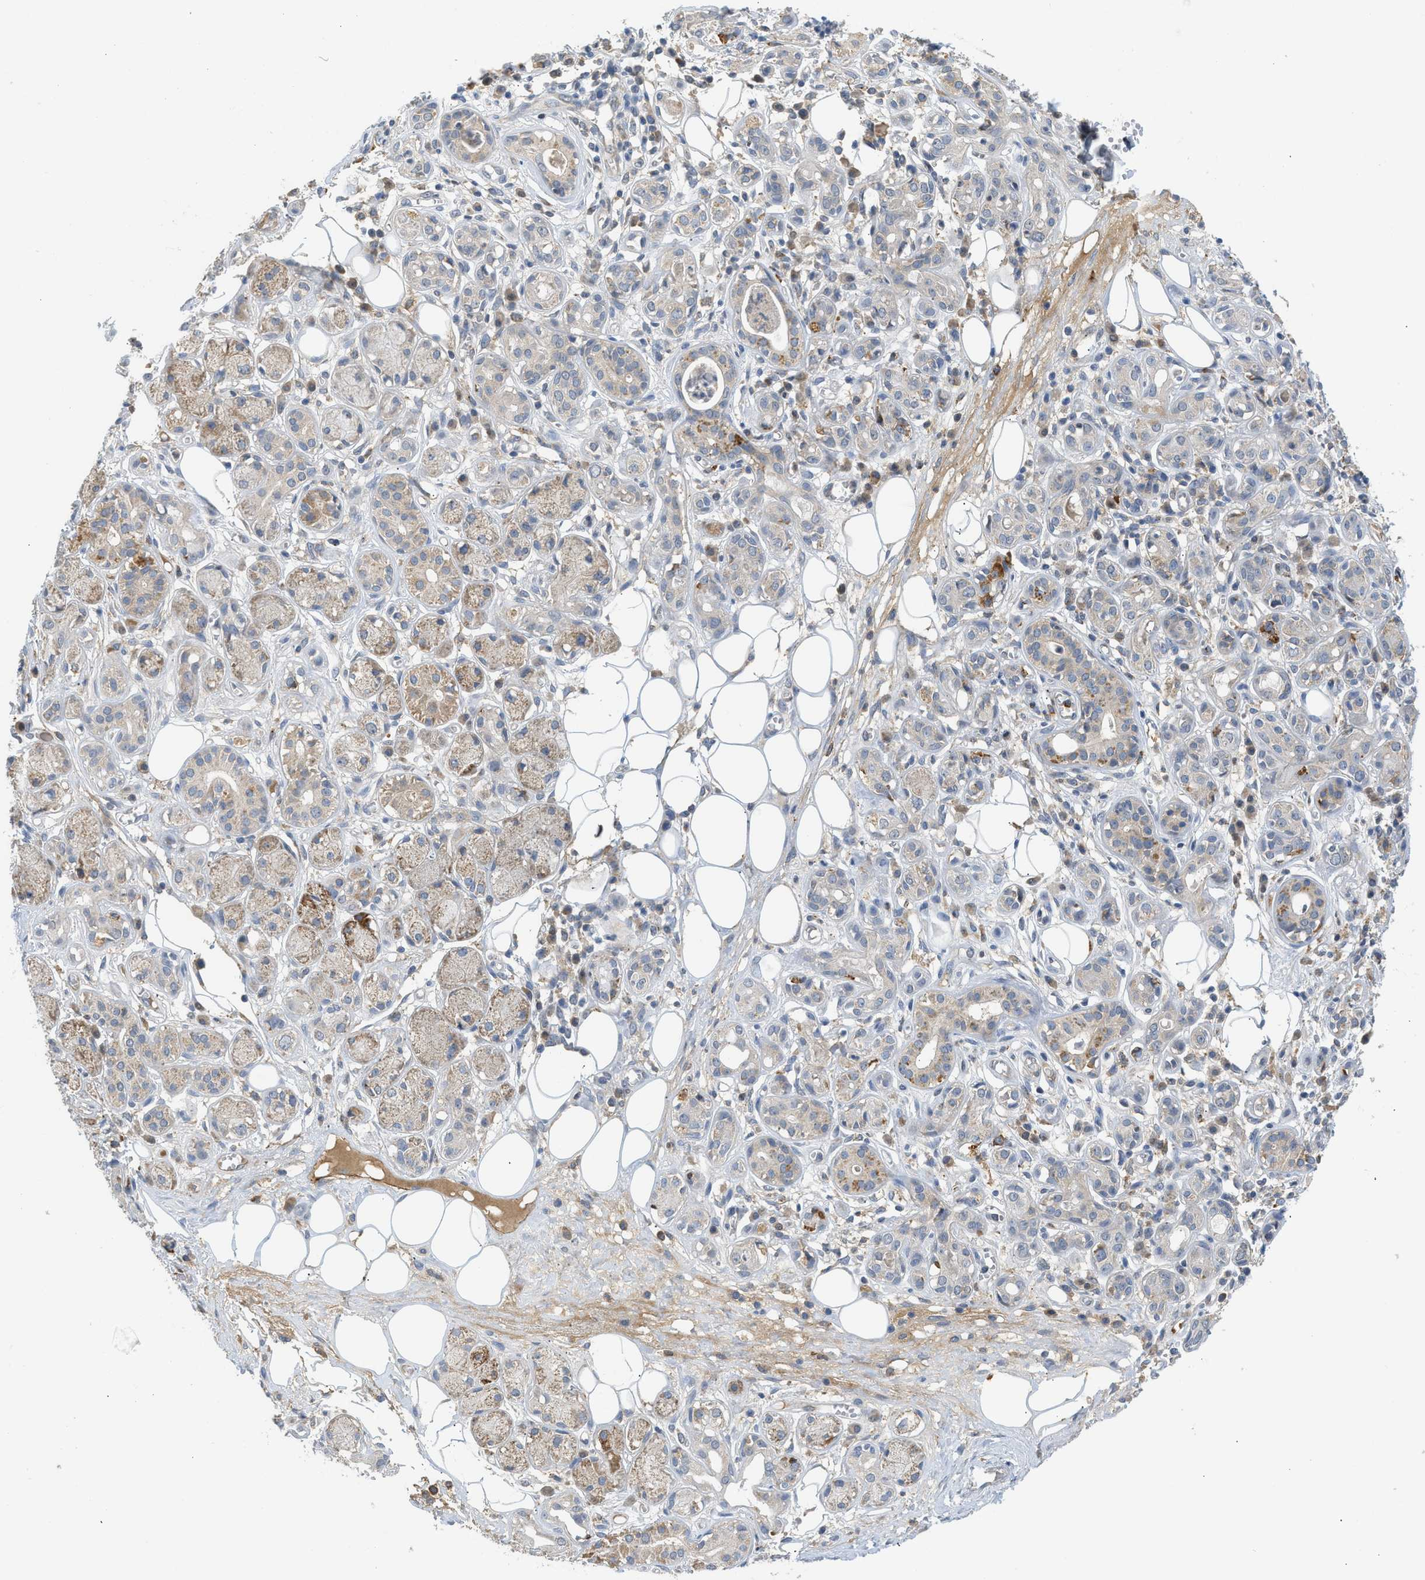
{"staining": {"intensity": "strong", "quantity": "<25%", "location": "cytoplasmic/membranous"}, "tissue": "adipose tissue", "cell_type": "Adipocytes", "image_type": "normal", "snomed": [{"axis": "morphology", "description": "Normal tissue, NOS"}, {"axis": "morphology", "description": "Inflammation, NOS"}, {"axis": "topography", "description": "Salivary gland"}, {"axis": "topography", "description": "Peripheral nerve tissue"}], "caption": "IHC histopathology image of benign adipose tissue stained for a protein (brown), which reveals medium levels of strong cytoplasmic/membranous staining in about <25% of adipocytes.", "gene": "RHBDF2", "patient": {"sex": "female", "age": 75}}